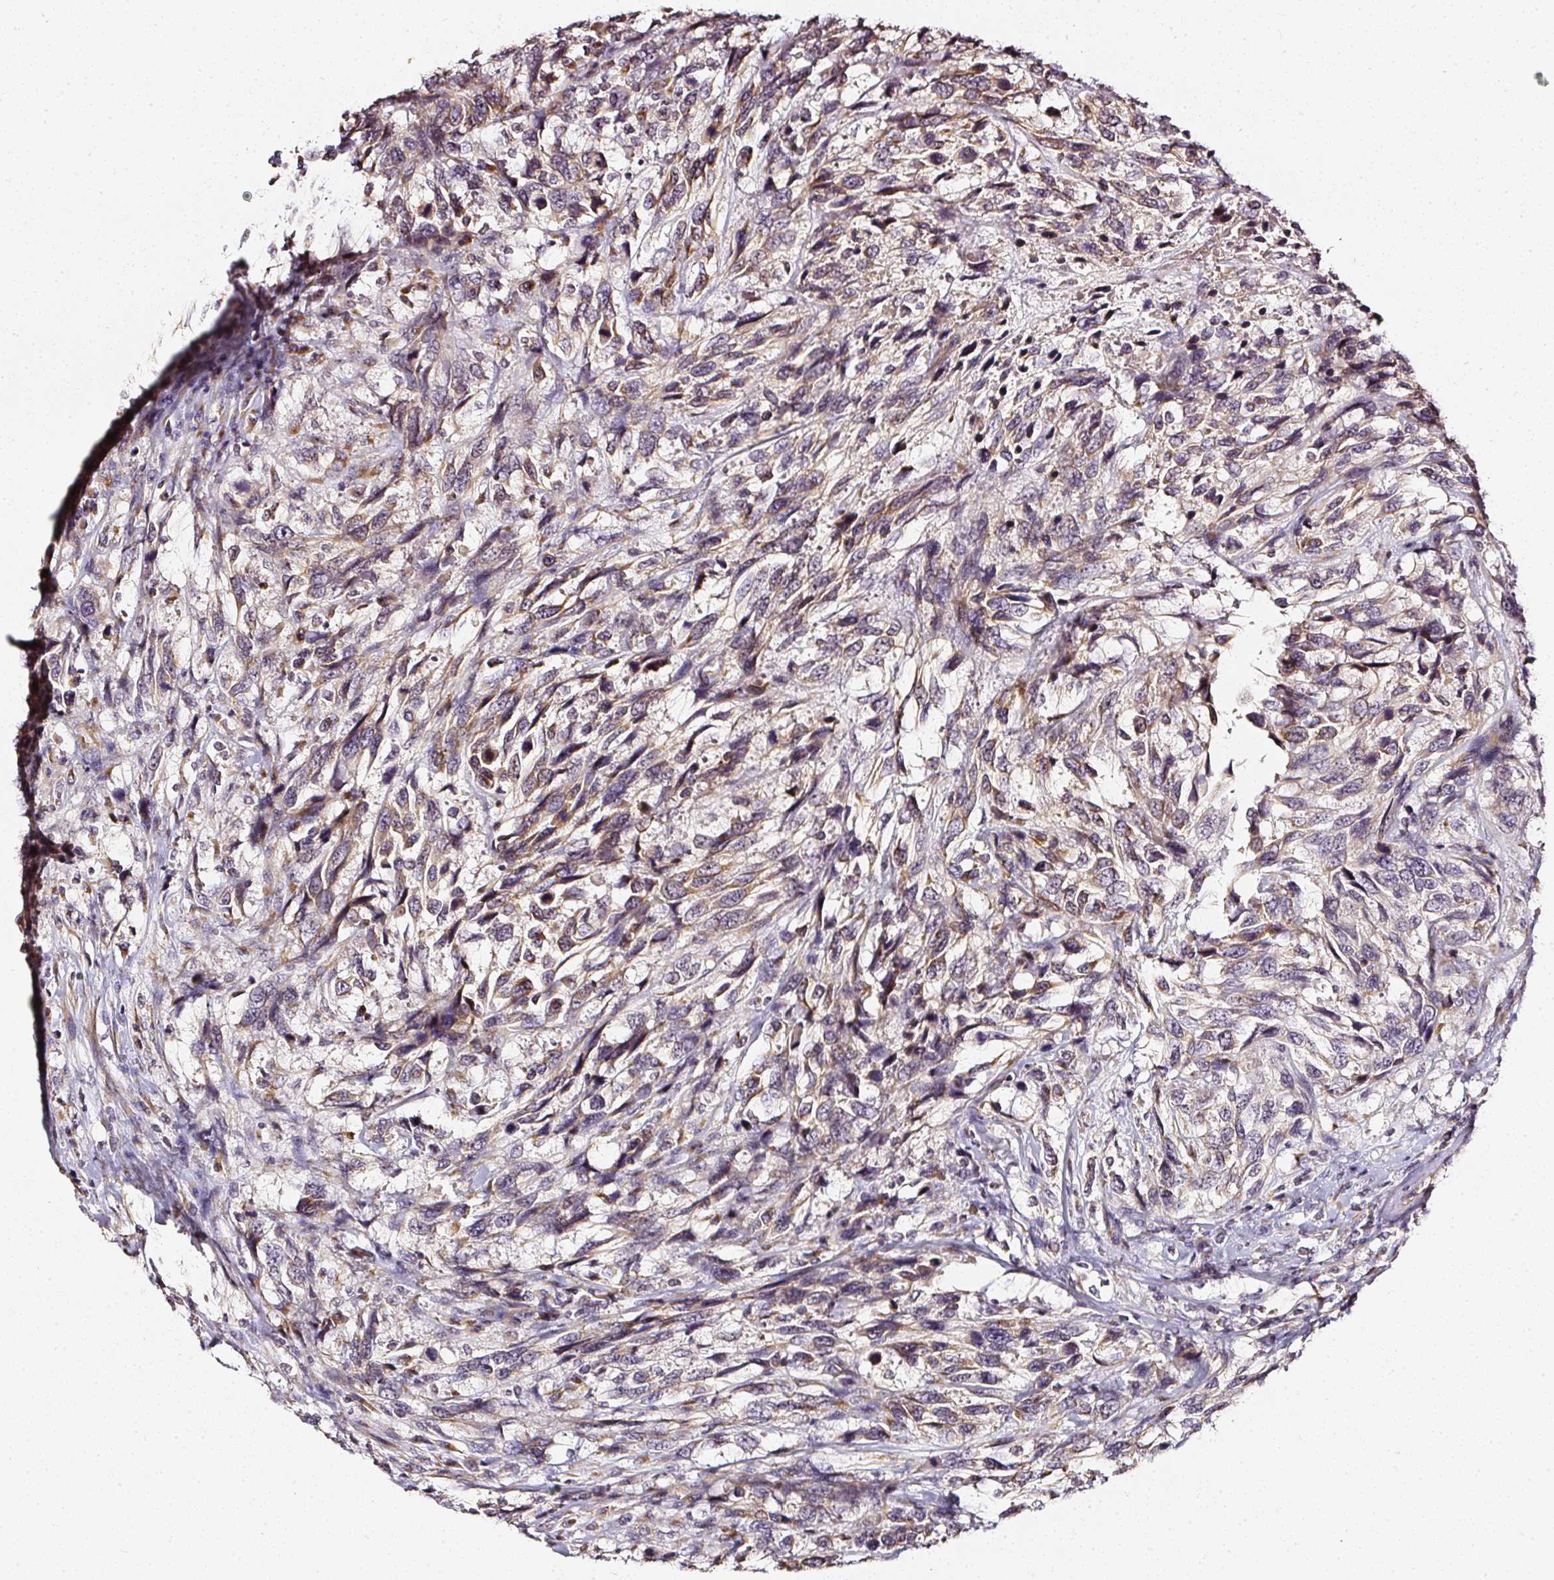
{"staining": {"intensity": "moderate", "quantity": ">75%", "location": "cytoplasmic/membranous"}, "tissue": "urothelial cancer", "cell_type": "Tumor cells", "image_type": "cancer", "snomed": [{"axis": "morphology", "description": "Urothelial carcinoma, High grade"}, {"axis": "topography", "description": "Urinary bladder"}], "caption": "The immunohistochemical stain highlights moderate cytoplasmic/membranous positivity in tumor cells of high-grade urothelial carcinoma tissue.", "gene": "NTRK1", "patient": {"sex": "female", "age": 70}}